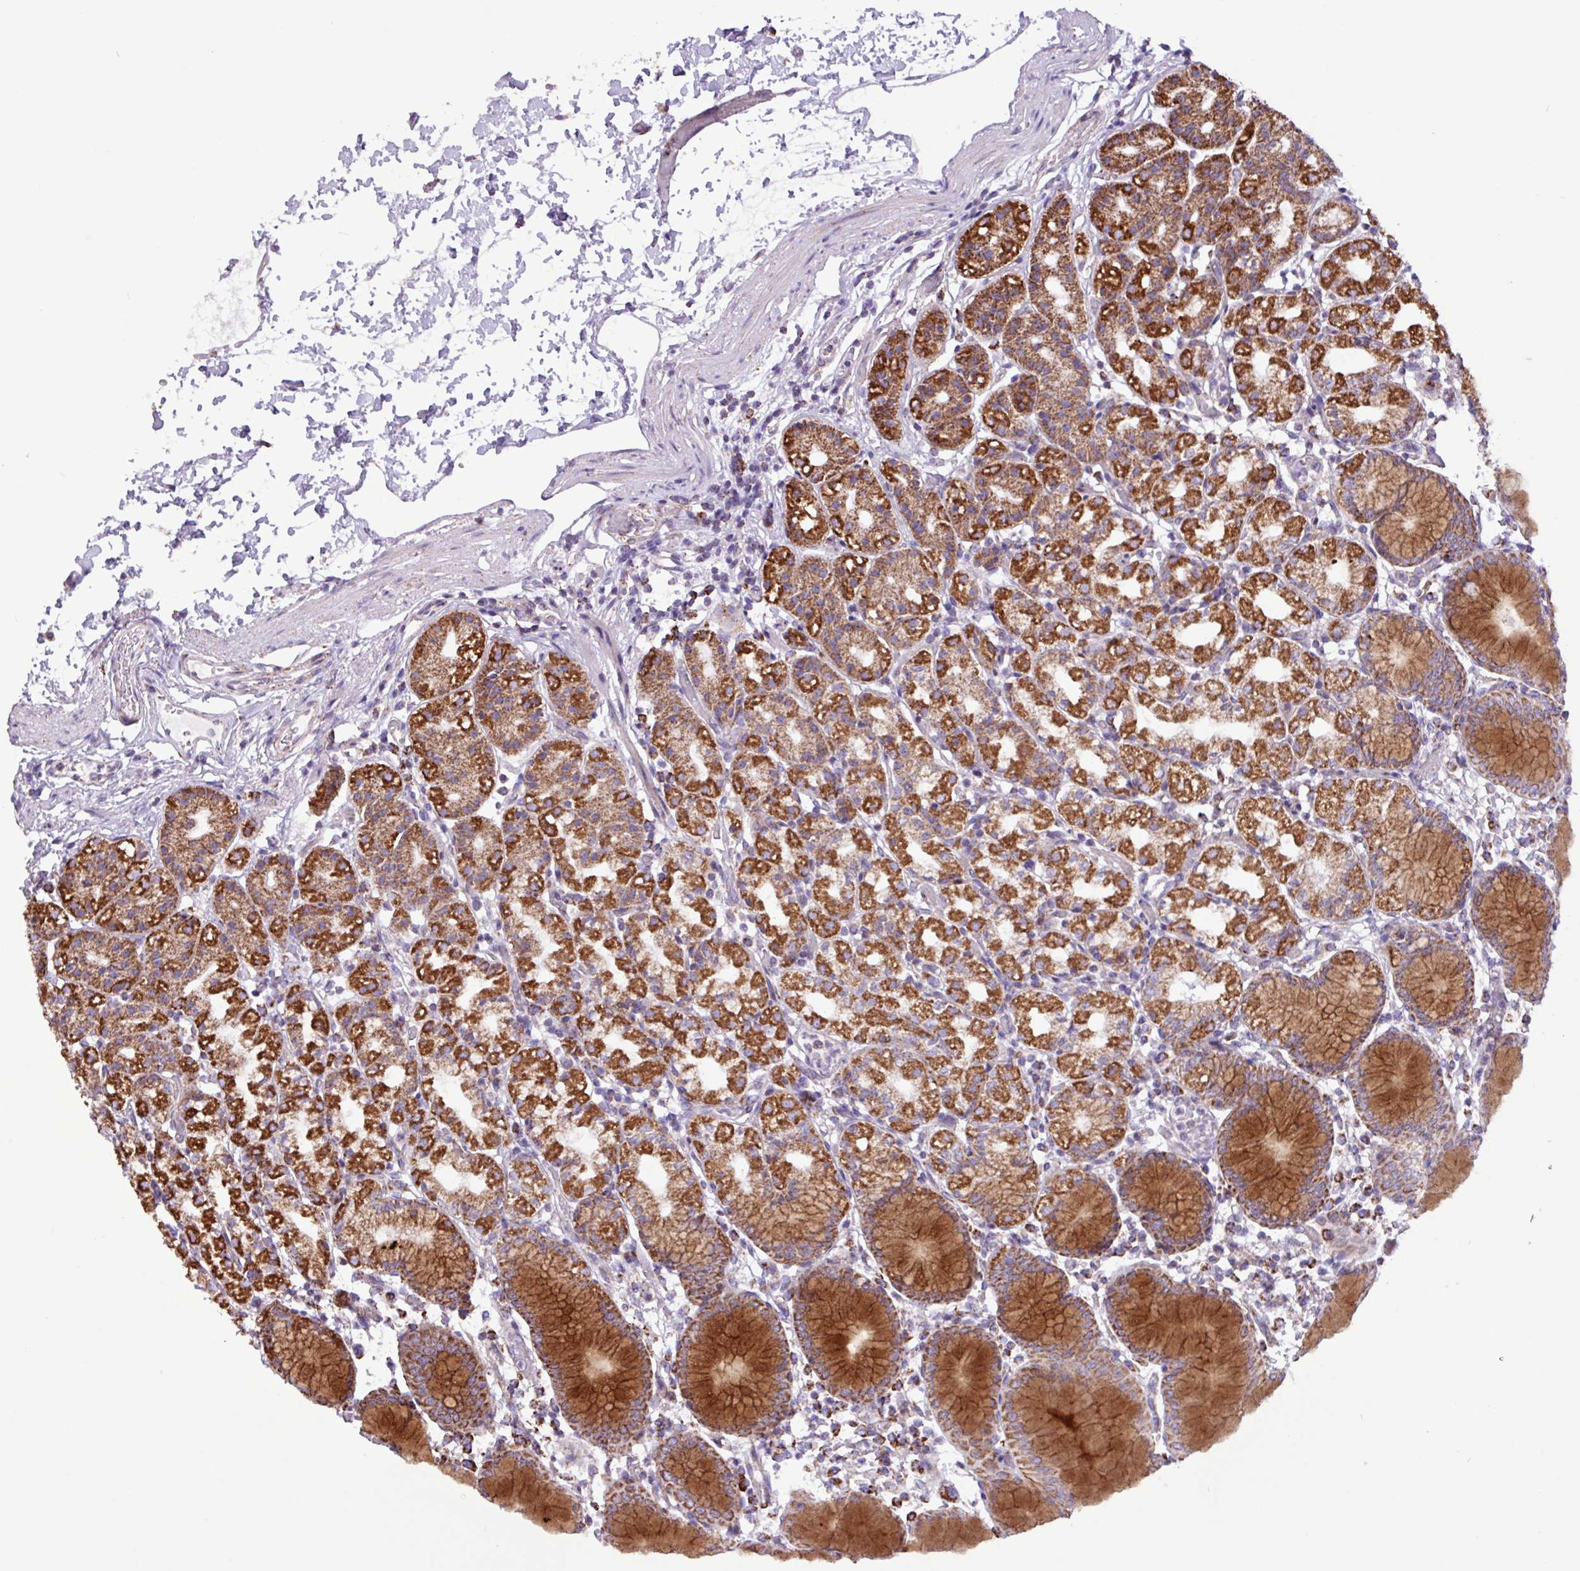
{"staining": {"intensity": "strong", "quantity": ">75%", "location": "cytoplasmic/membranous"}, "tissue": "stomach", "cell_type": "Glandular cells", "image_type": "normal", "snomed": [{"axis": "morphology", "description": "Normal tissue, NOS"}, {"axis": "topography", "description": "Stomach"}], "caption": "IHC micrograph of normal stomach stained for a protein (brown), which shows high levels of strong cytoplasmic/membranous expression in about >75% of glandular cells.", "gene": "RTL3", "patient": {"sex": "female", "age": 57}}